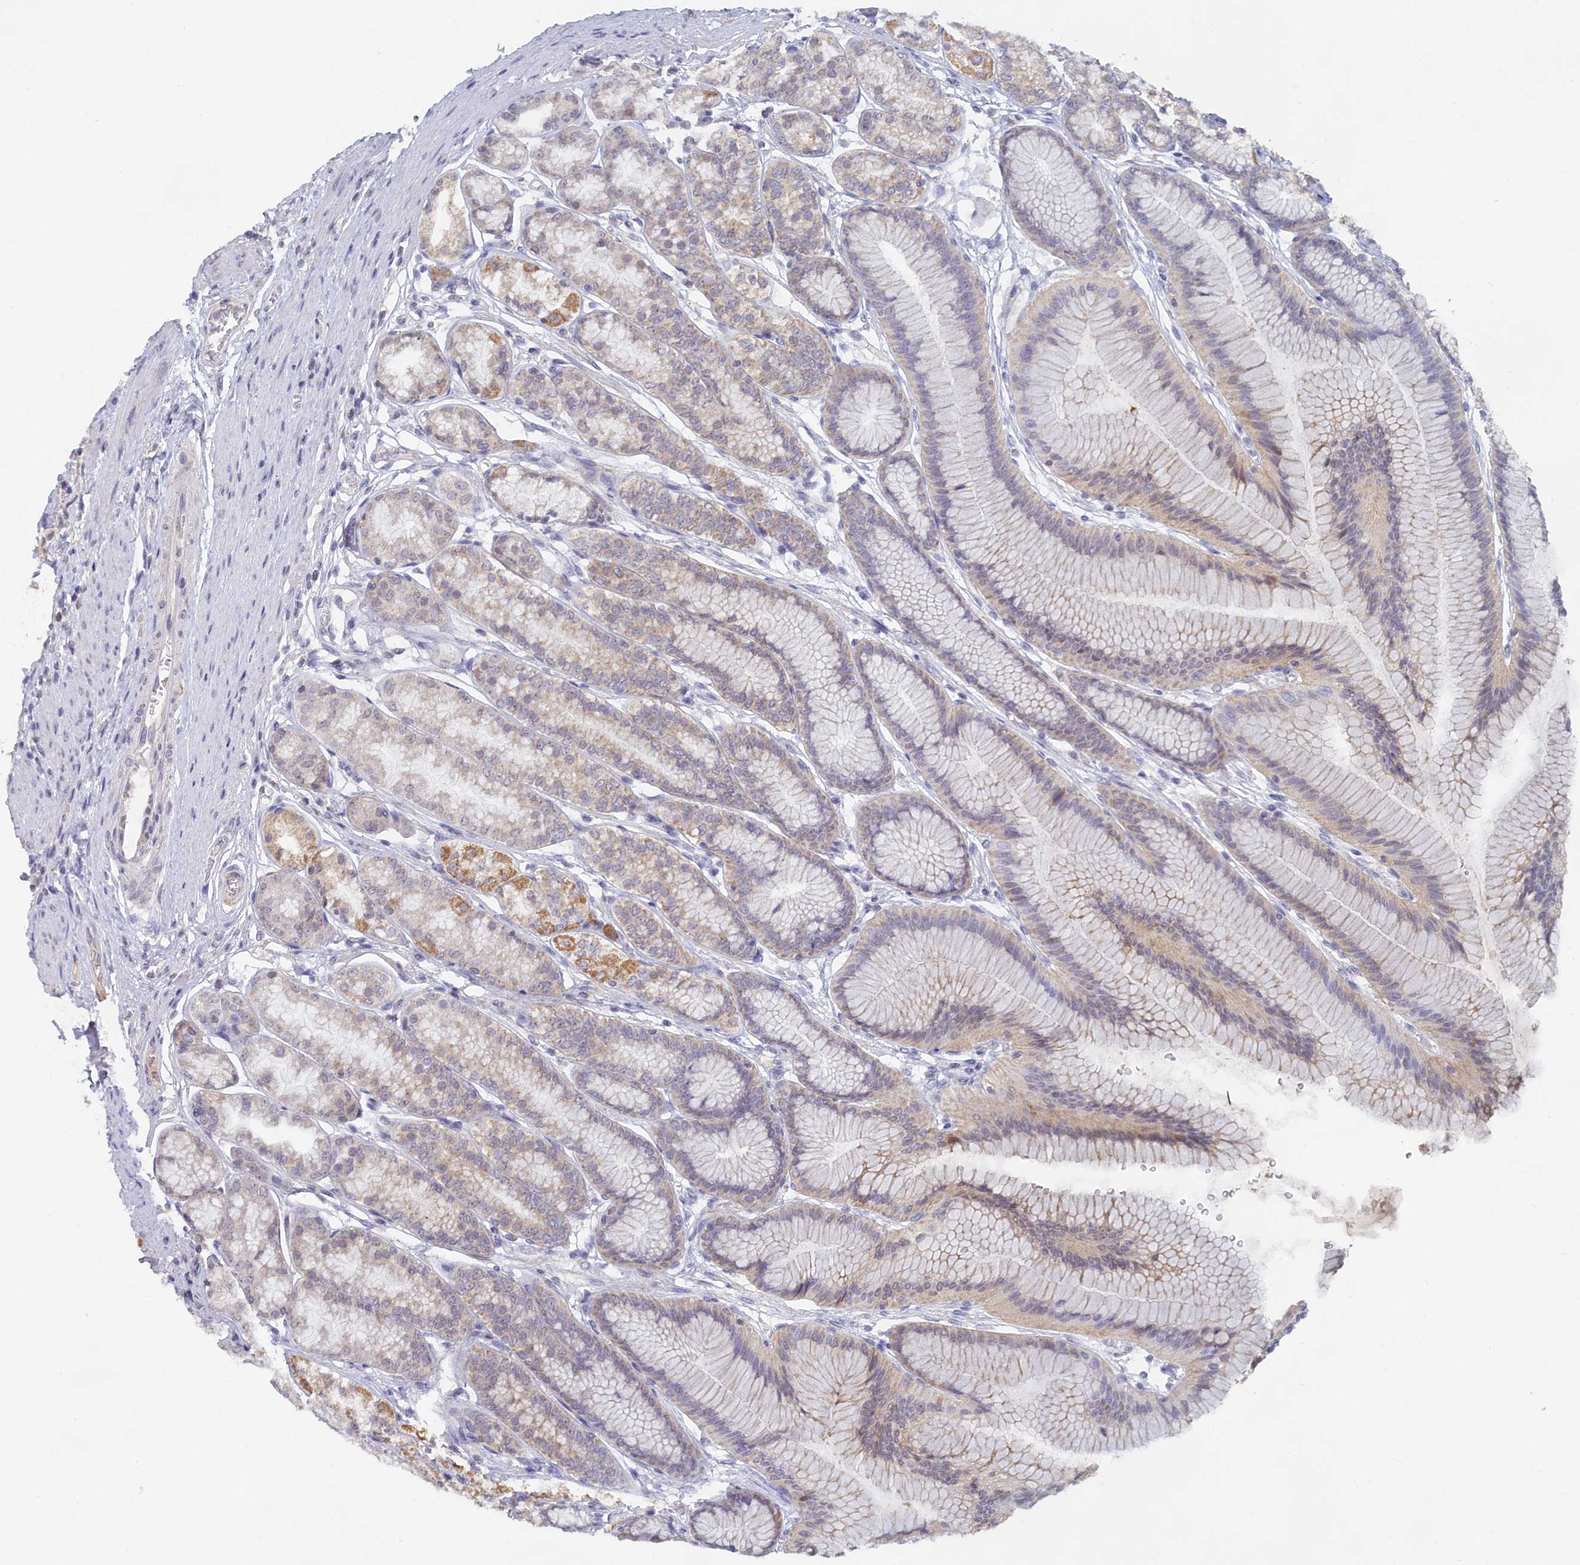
{"staining": {"intensity": "moderate", "quantity": "<25%", "location": "cytoplasmic/membranous"}, "tissue": "stomach", "cell_type": "Glandular cells", "image_type": "normal", "snomed": [{"axis": "morphology", "description": "Normal tissue, NOS"}, {"axis": "morphology", "description": "Adenocarcinoma, NOS"}, {"axis": "morphology", "description": "Adenocarcinoma, High grade"}, {"axis": "topography", "description": "Stomach, upper"}, {"axis": "topography", "description": "Stomach"}], "caption": "Immunohistochemical staining of benign human stomach displays moderate cytoplasmic/membranous protein staining in approximately <25% of glandular cells. The protein is shown in brown color, while the nuclei are stained blue.", "gene": "LRIF1", "patient": {"sex": "female", "age": 65}}